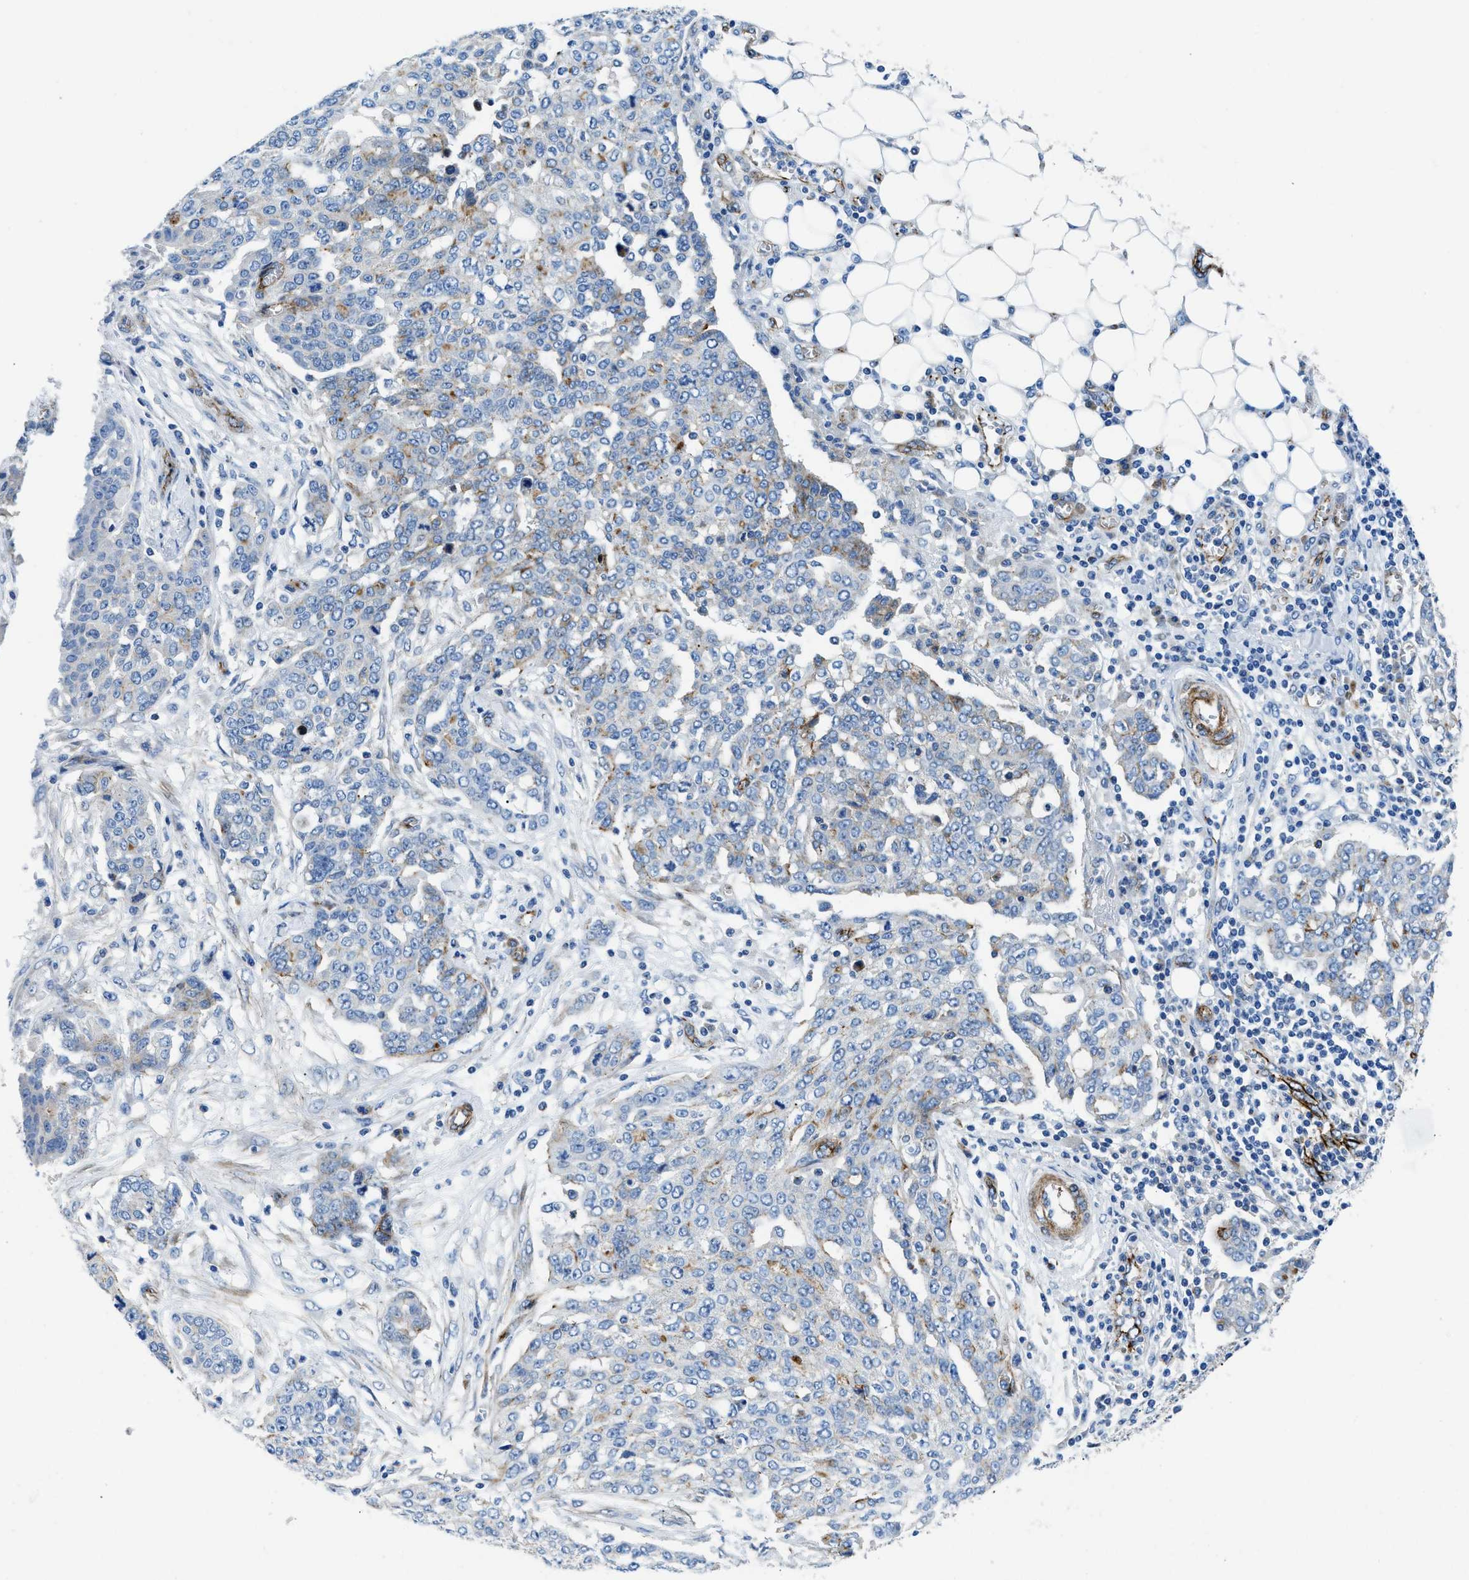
{"staining": {"intensity": "negative", "quantity": "none", "location": "none"}, "tissue": "ovarian cancer", "cell_type": "Tumor cells", "image_type": "cancer", "snomed": [{"axis": "morphology", "description": "Cystadenocarcinoma, serous, NOS"}, {"axis": "topography", "description": "Soft tissue"}, {"axis": "topography", "description": "Ovary"}], "caption": "This is an IHC photomicrograph of human ovarian serous cystadenocarcinoma. There is no expression in tumor cells.", "gene": "CUTA", "patient": {"sex": "female", "age": 57}}